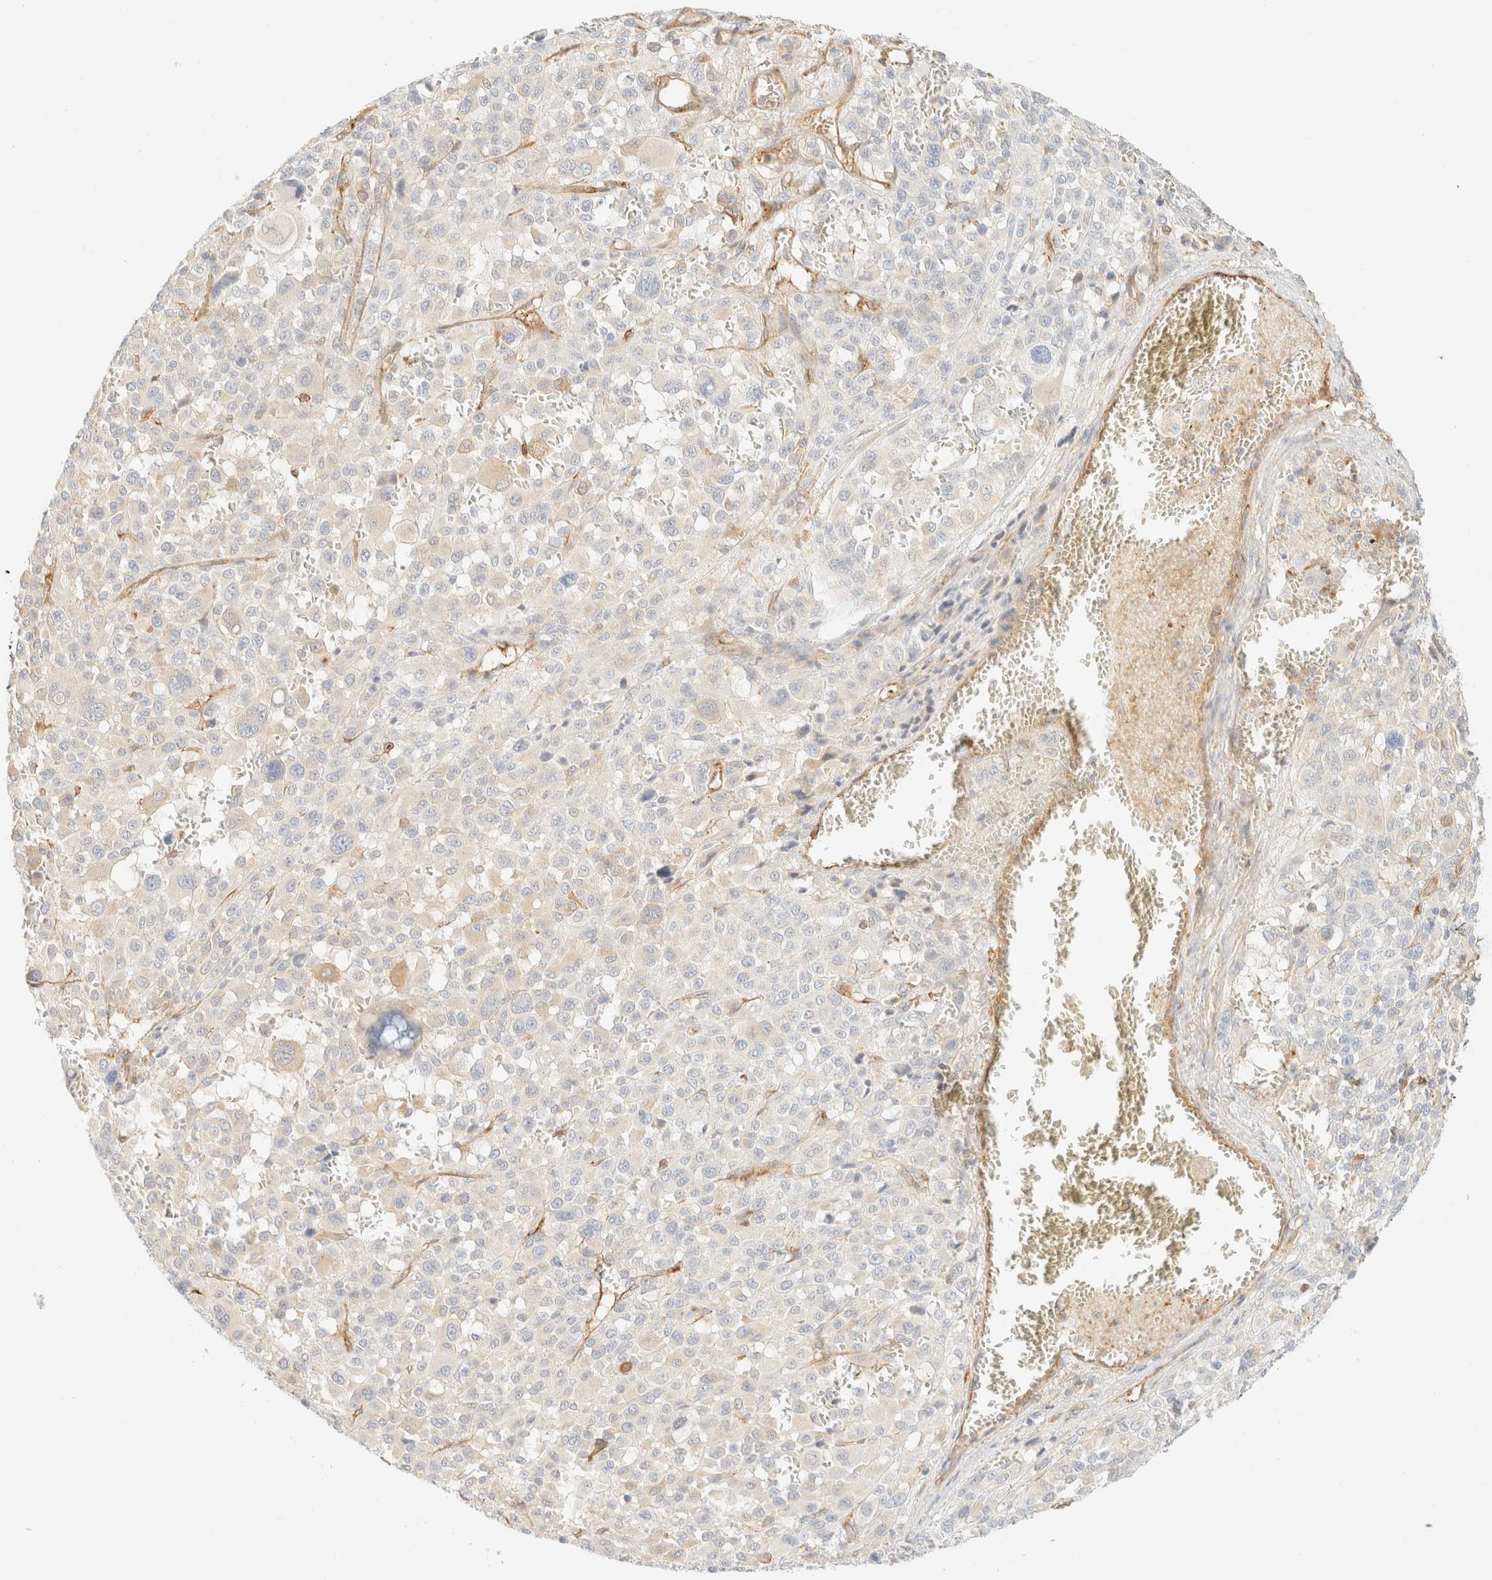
{"staining": {"intensity": "negative", "quantity": "none", "location": "none"}, "tissue": "melanoma", "cell_type": "Tumor cells", "image_type": "cancer", "snomed": [{"axis": "morphology", "description": "Malignant melanoma, Metastatic site"}, {"axis": "topography", "description": "Skin"}], "caption": "This is a histopathology image of immunohistochemistry (IHC) staining of melanoma, which shows no positivity in tumor cells. (DAB IHC visualized using brightfield microscopy, high magnification).", "gene": "OTOP2", "patient": {"sex": "female", "age": 74}}